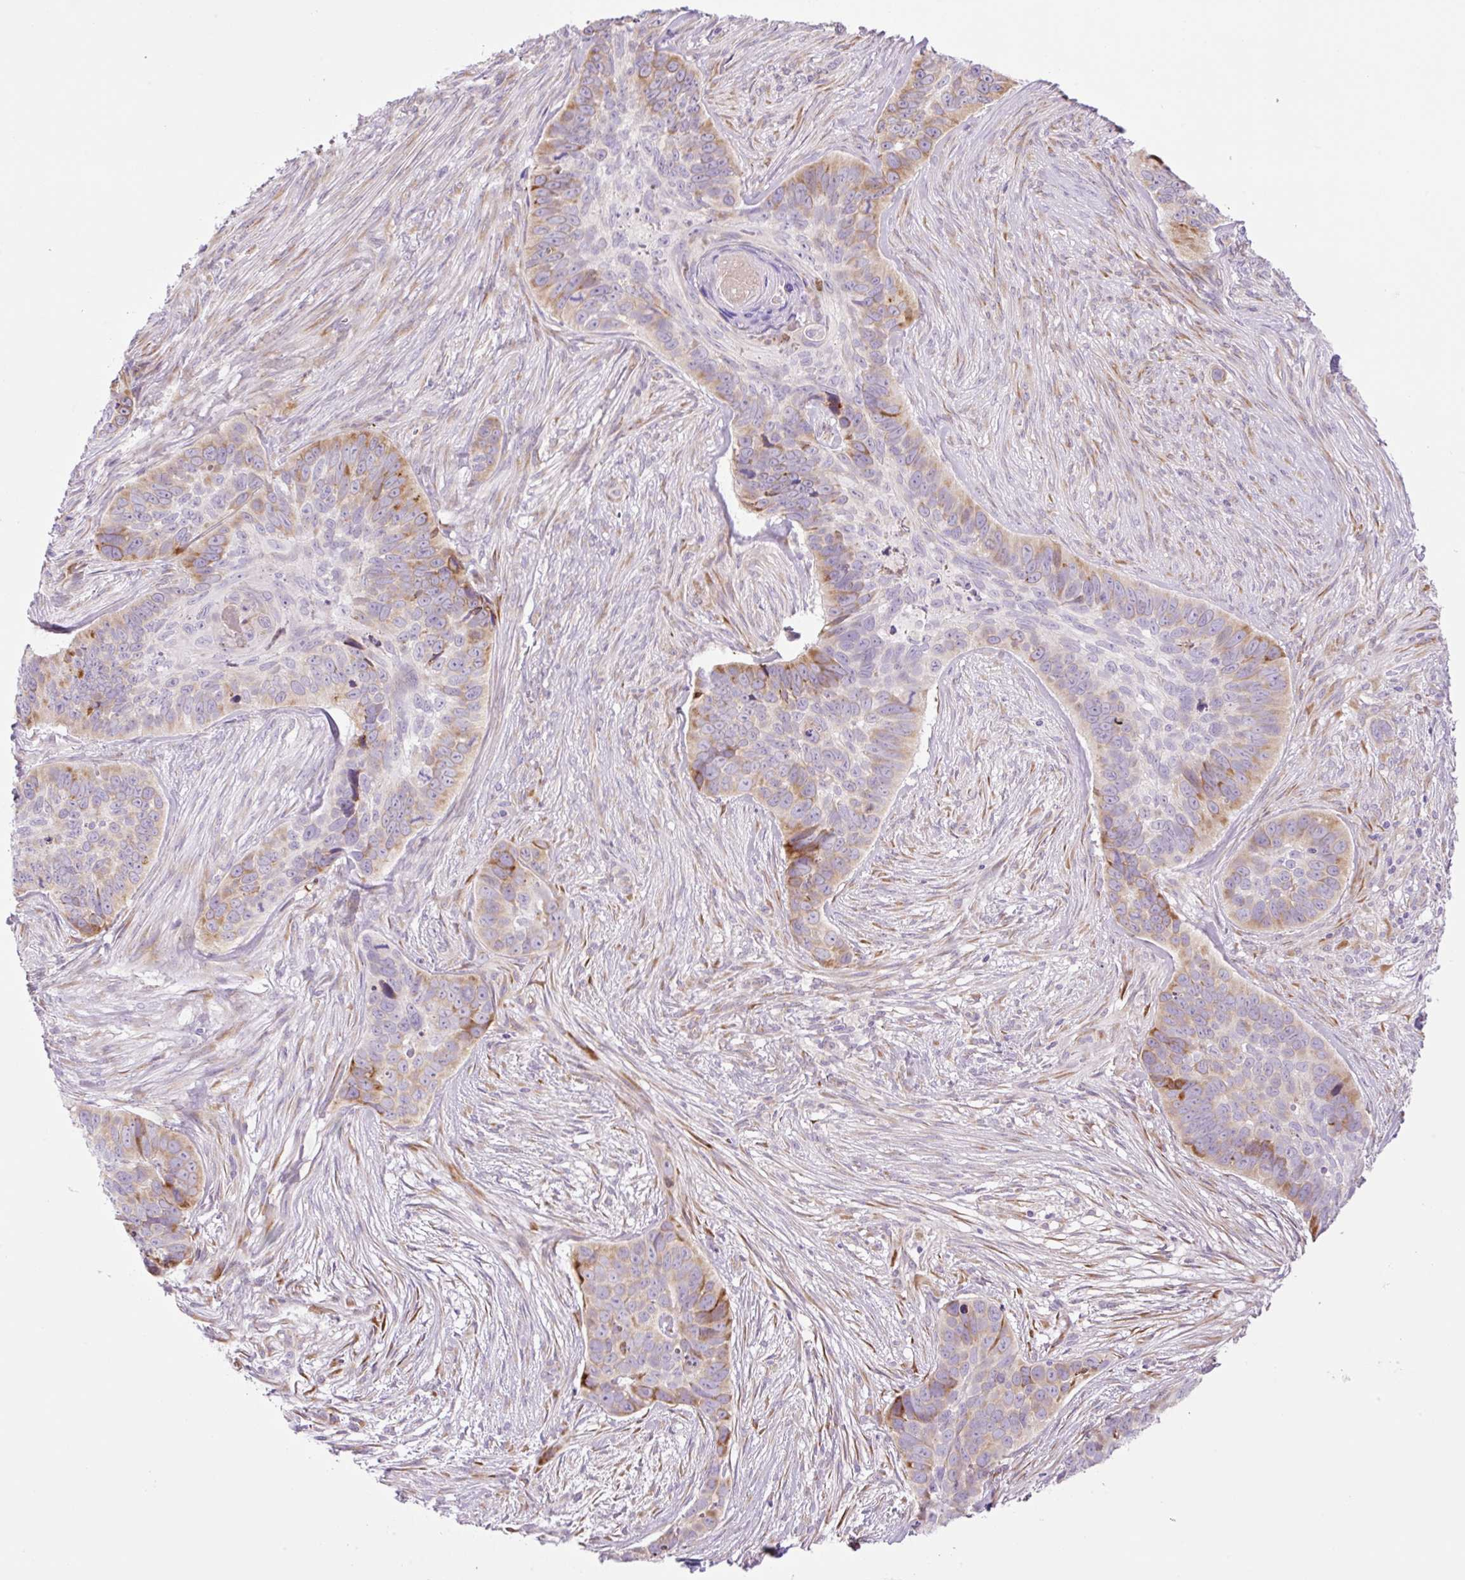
{"staining": {"intensity": "moderate", "quantity": "<25%", "location": "cytoplasmic/membranous"}, "tissue": "skin cancer", "cell_type": "Tumor cells", "image_type": "cancer", "snomed": [{"axis": "morphology", "description": "Basal cell carcinoma"}, {"axis": "topography", "description": "Skin"}], "caption": "Immunohistochemical staining of skin cancer exhibits low levels of moderate cytoplasmic/membranous protein staining in approximately <25% of tumor cells.", "gene": "RAB30", "patient": {"sex": "female", "age": 82}}